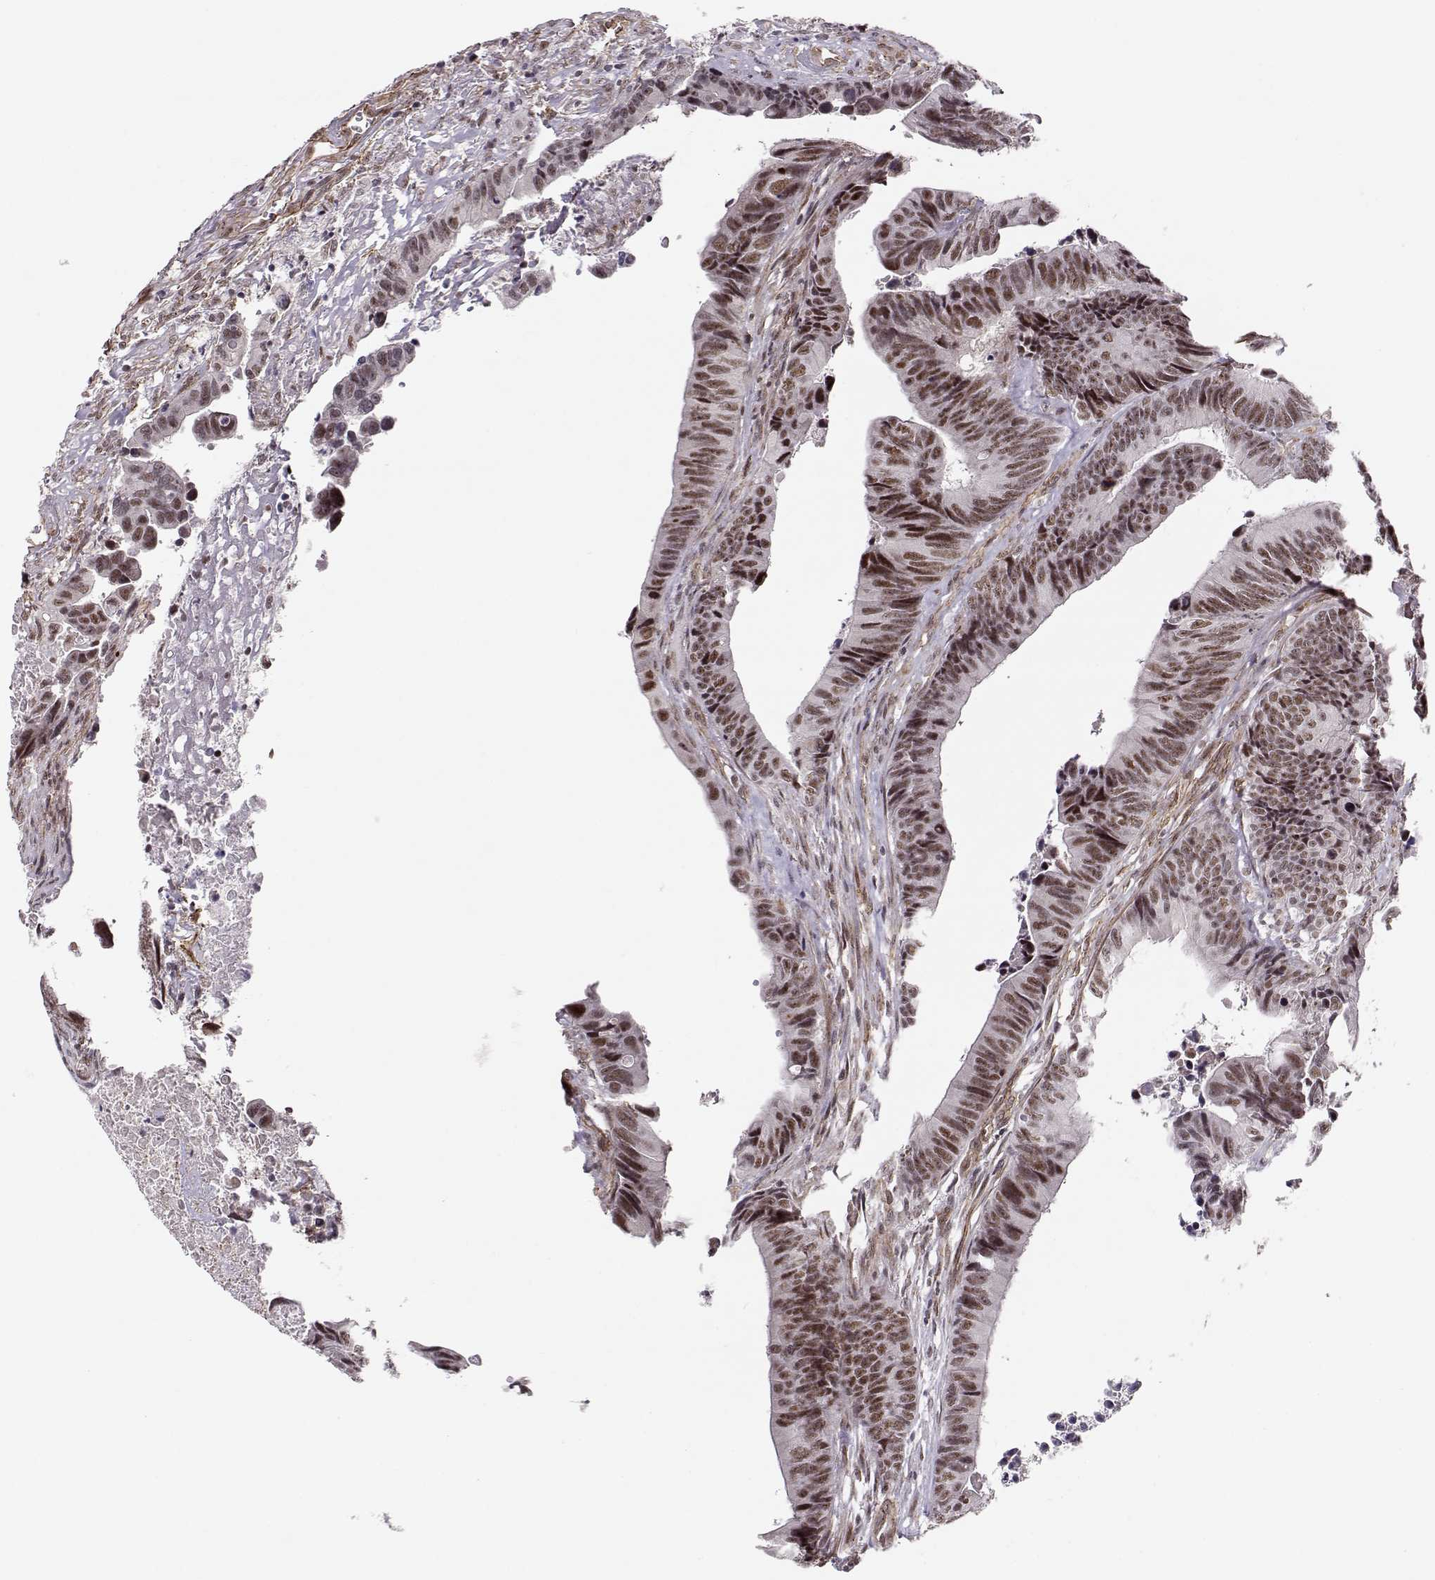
{"staining": {"intensity": "strong", "quantity": "<25%", "location": "nuclear"}, "tissue": "colorectal cancer", "cell_type": "Tumor cells", "image_type": "cancer", "snomed": [{"axis": "morphology", "description": "Adenocarcinoma, NOS"}, {"axis": "topography", "description": "Colon"}], "caption": "Adenocarcinoma (colorectal) stained for a protein (brown) displays strong nuclear positive staining in approximately <25% of tumor cells.", "gene": "CIR1", "patient": {"sex": "female", "age": 87}}